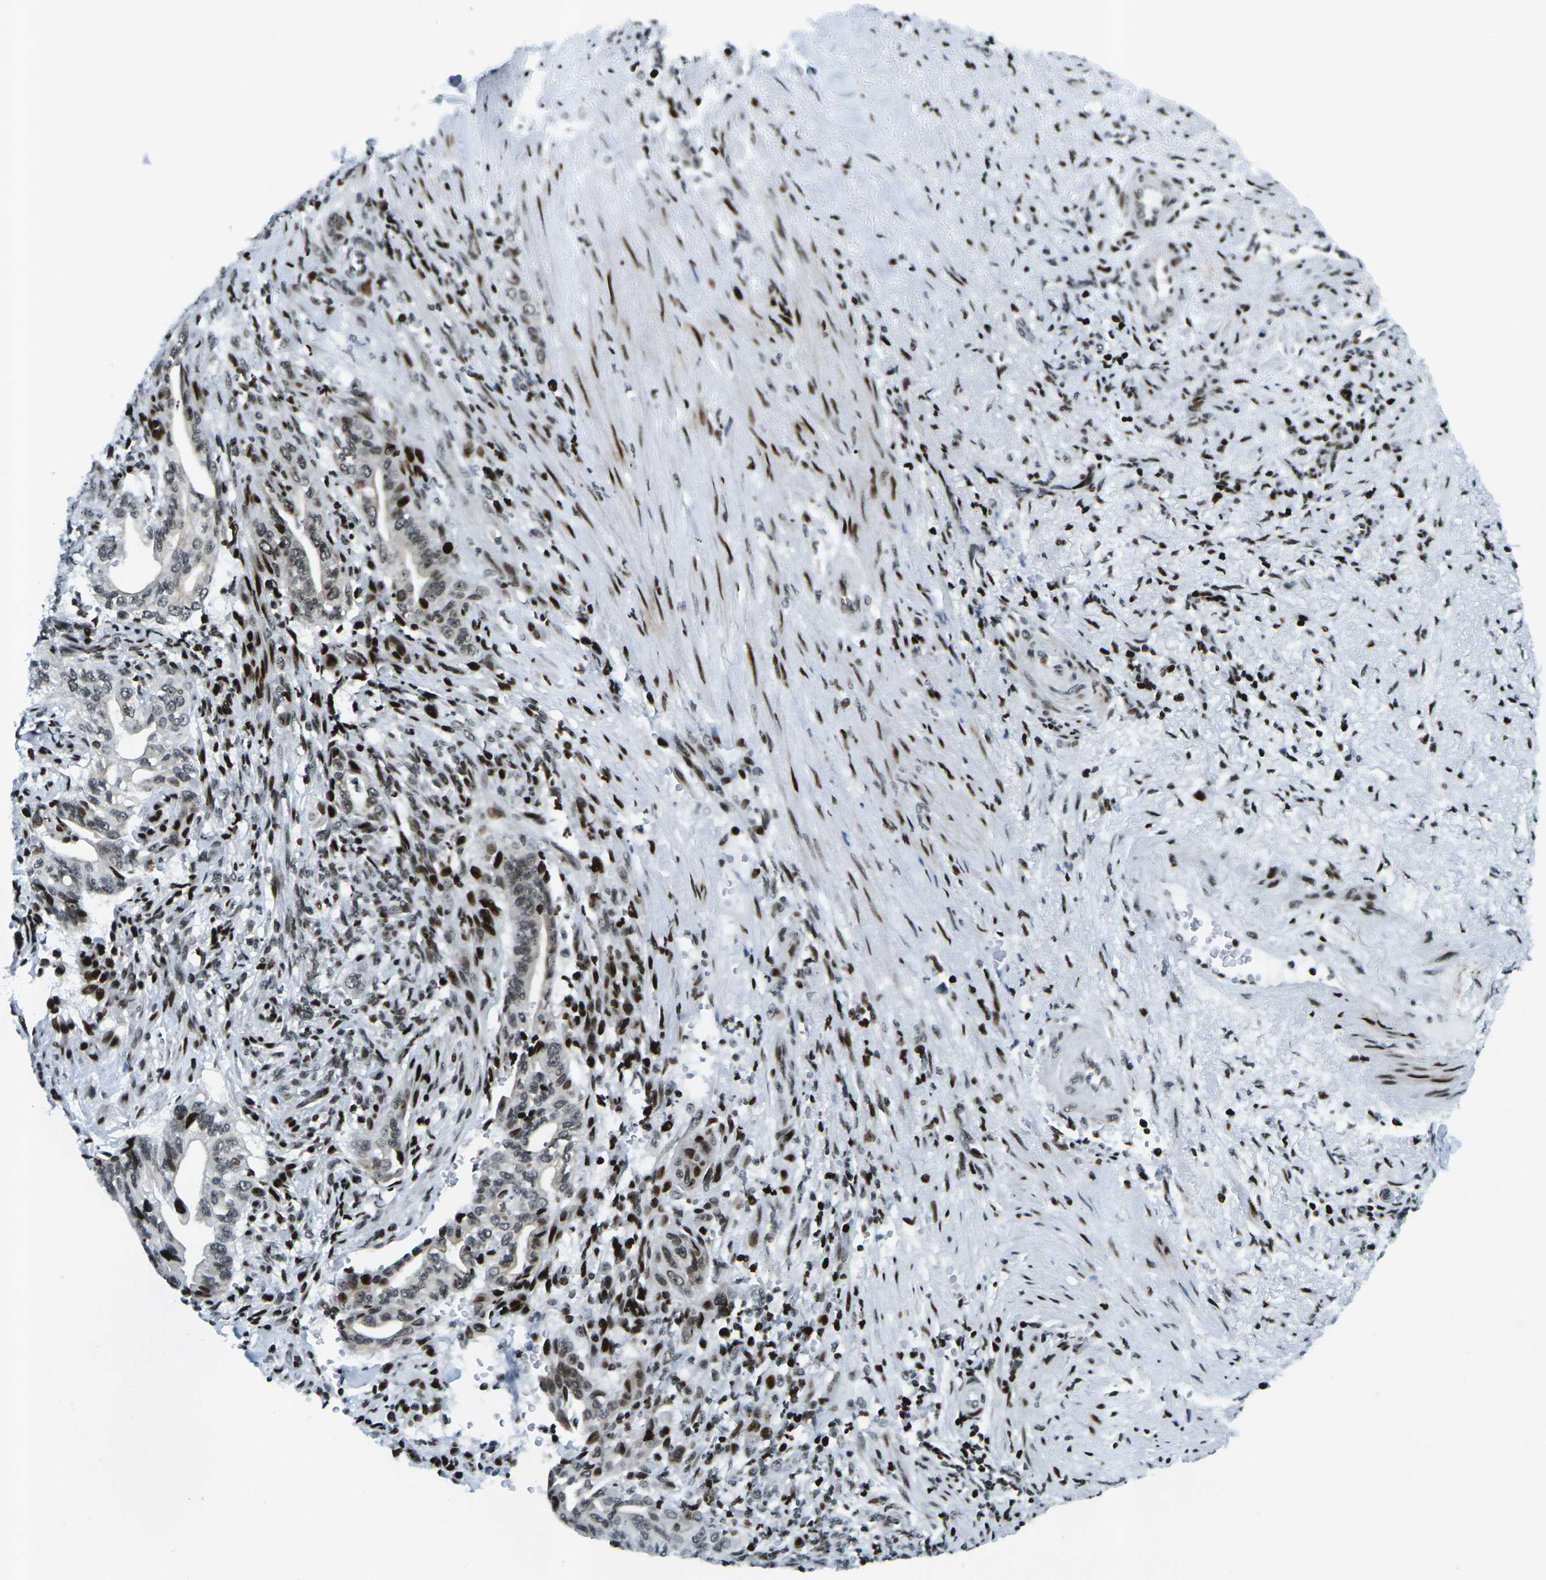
{"staining": {"intensity": "moderate", "quantity": ">75%", "location": "nuclear"}, "tissue": "liver cancer", "cell_type": "Tumor cells", "image_type": "cancer", "snomed": [{"axis": "morphology", "description": "Cholangiocarcinoma"}, {"axis": "topography", "description": "Liver"}], "caption": "Liver cancer (cholangiocarcinoma) stained with a protein marker shows moderate staining in tumor cells.", "gene": "H3-3A", "patient": {"sex": "female", "age": 67}}